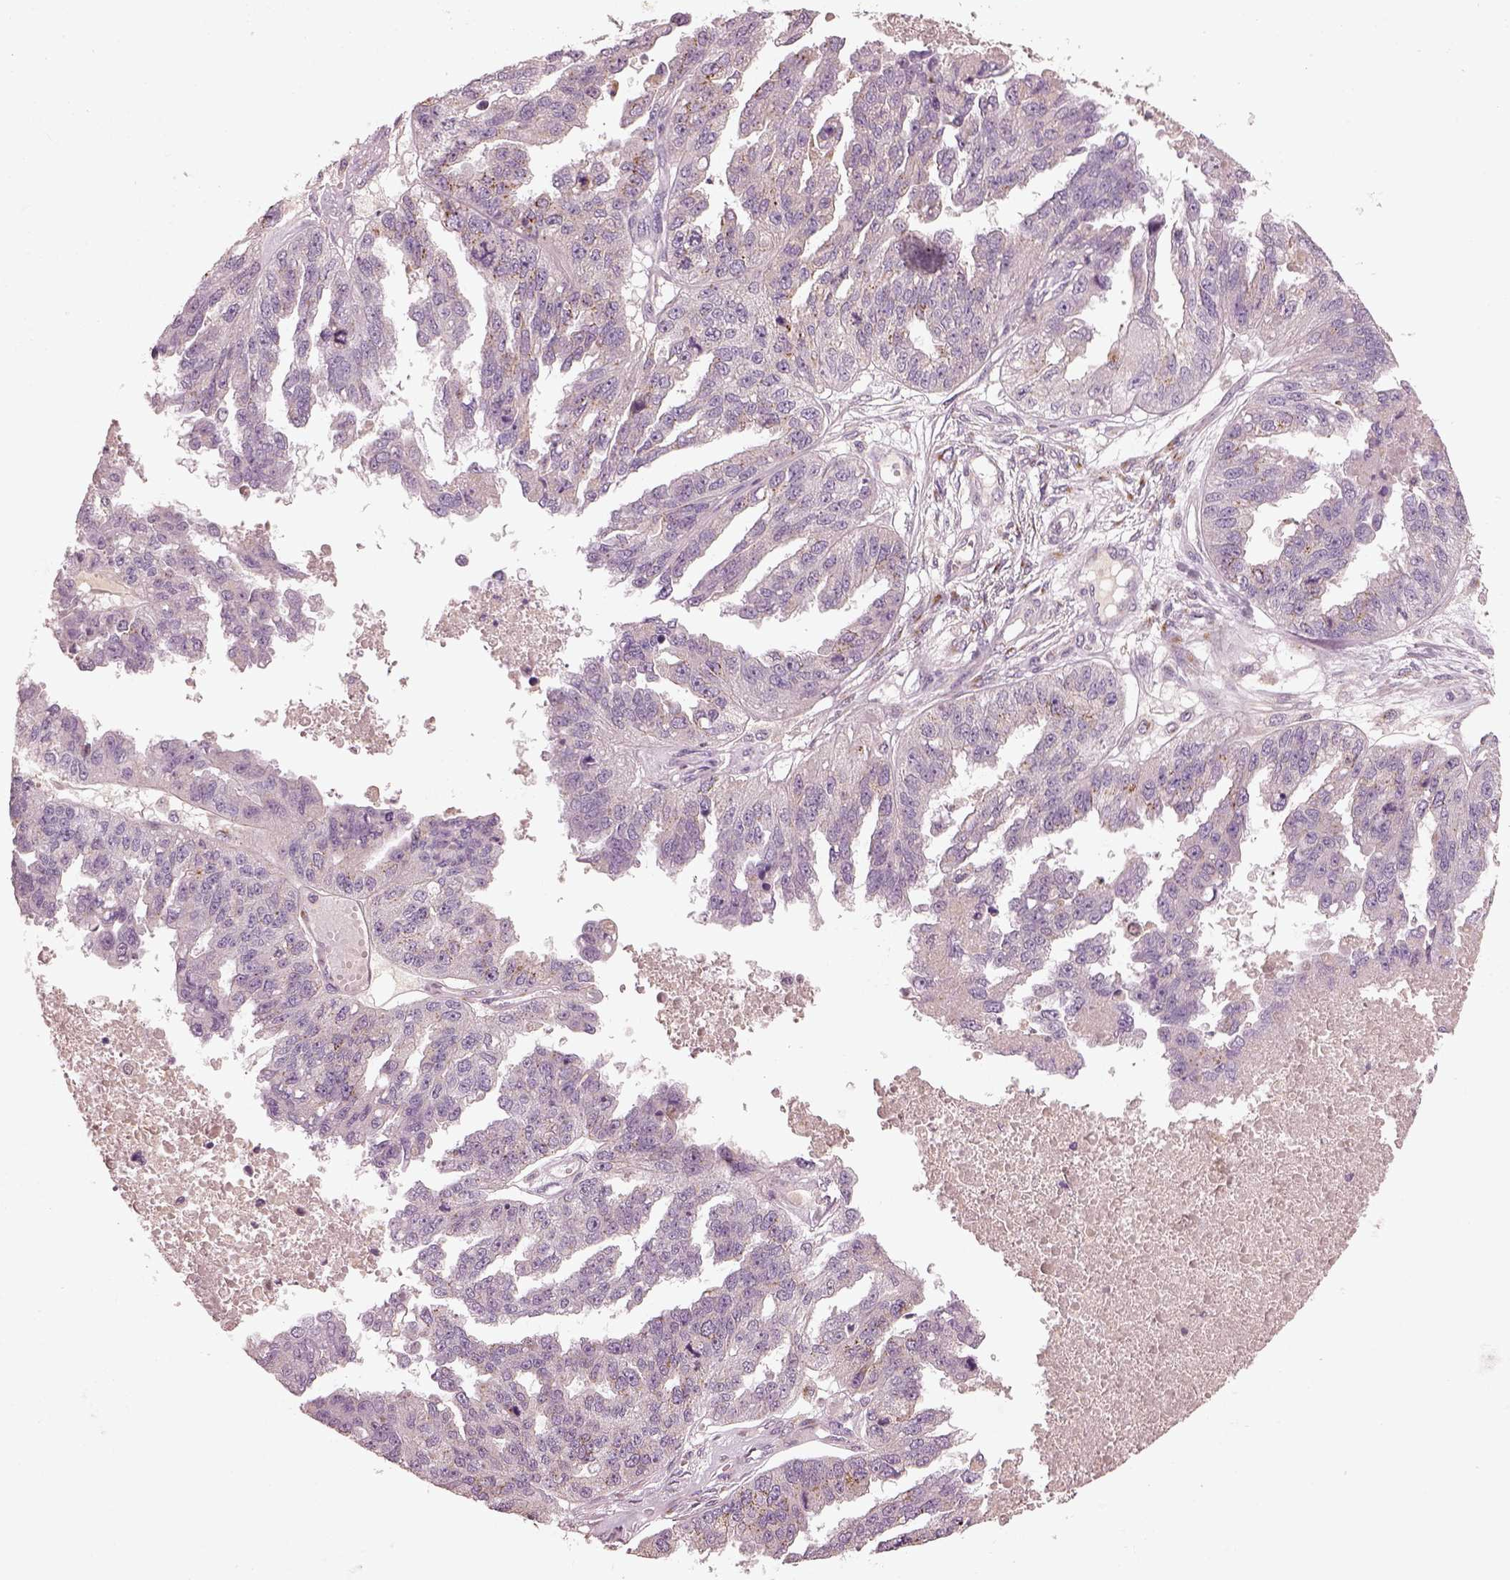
{"staining": {"intensity": "strong", "quantity": "25%-75%", "location": "cytoplasmic/membranous"}, "tissue": "ovarian cancer", "cell_type": "Tumor cells", "image_type": "cancer", "snomed": [{"axis": "morphology", "description": "Cystadenocarcinoma, serous, NOS"}, {"axis": "topography", "description": "Ovary"}], "caption": "A high amount of strong cytoplasmic/membranous positivity is identified in approximately 25%-75% of tumor cells in ovarian cancer (serous cystadenocarcinoma) tissue. Using DAB (3,3'-diaminobenzidine) (brown) and hematoxylin (blue) stains, captured at high magnification using brightfield microscopy.", "gene": "SDCBP2", "patient": {"sex": "female", "age": 58}}